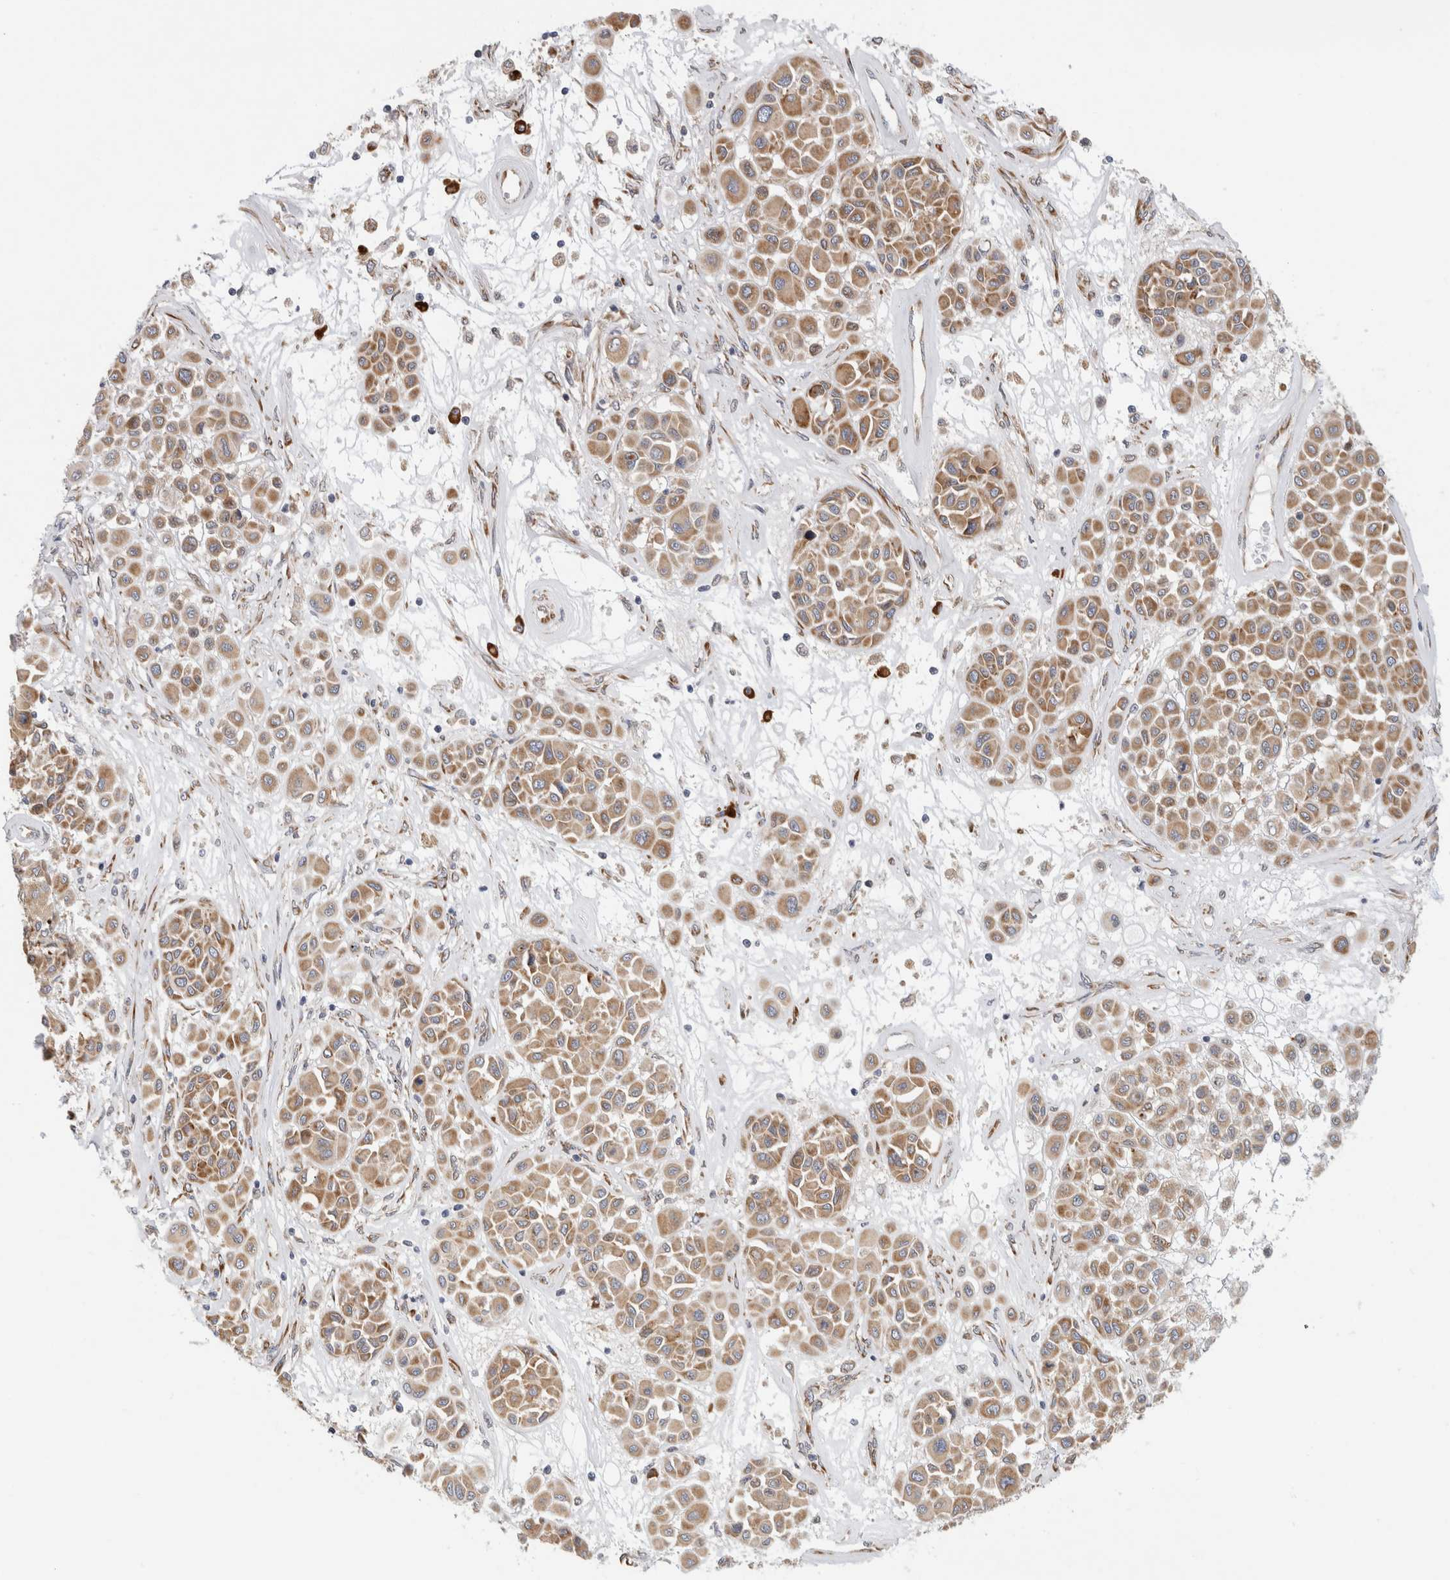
{"staining": {"intensity": "moderate", "quantity": ">75%", "location": "cytoplasmic/membranous"}, "tissue": "melanoma", "cell_type": "Tumor cells", "image_type": "cancer", "snomed": [{"axis": "morphology", "description": "Malignant melanoma, Metastatic site"}, {"axis": "topography", "description": "Soft tissue"}], "caption": "IHC staining of melanoma, which reveals medium levels of moderate cytoplasmic/membranous positivity in about >75% of tumor cells indicating moderate cytoplasmic/membranous protein positivity. The staining was performed using DAB (brown) for protein detection and nuclei were counterstained in hematoxylin (blue).", "gene": "RPN2", "patient": {"sex": "male", "age": 41}}